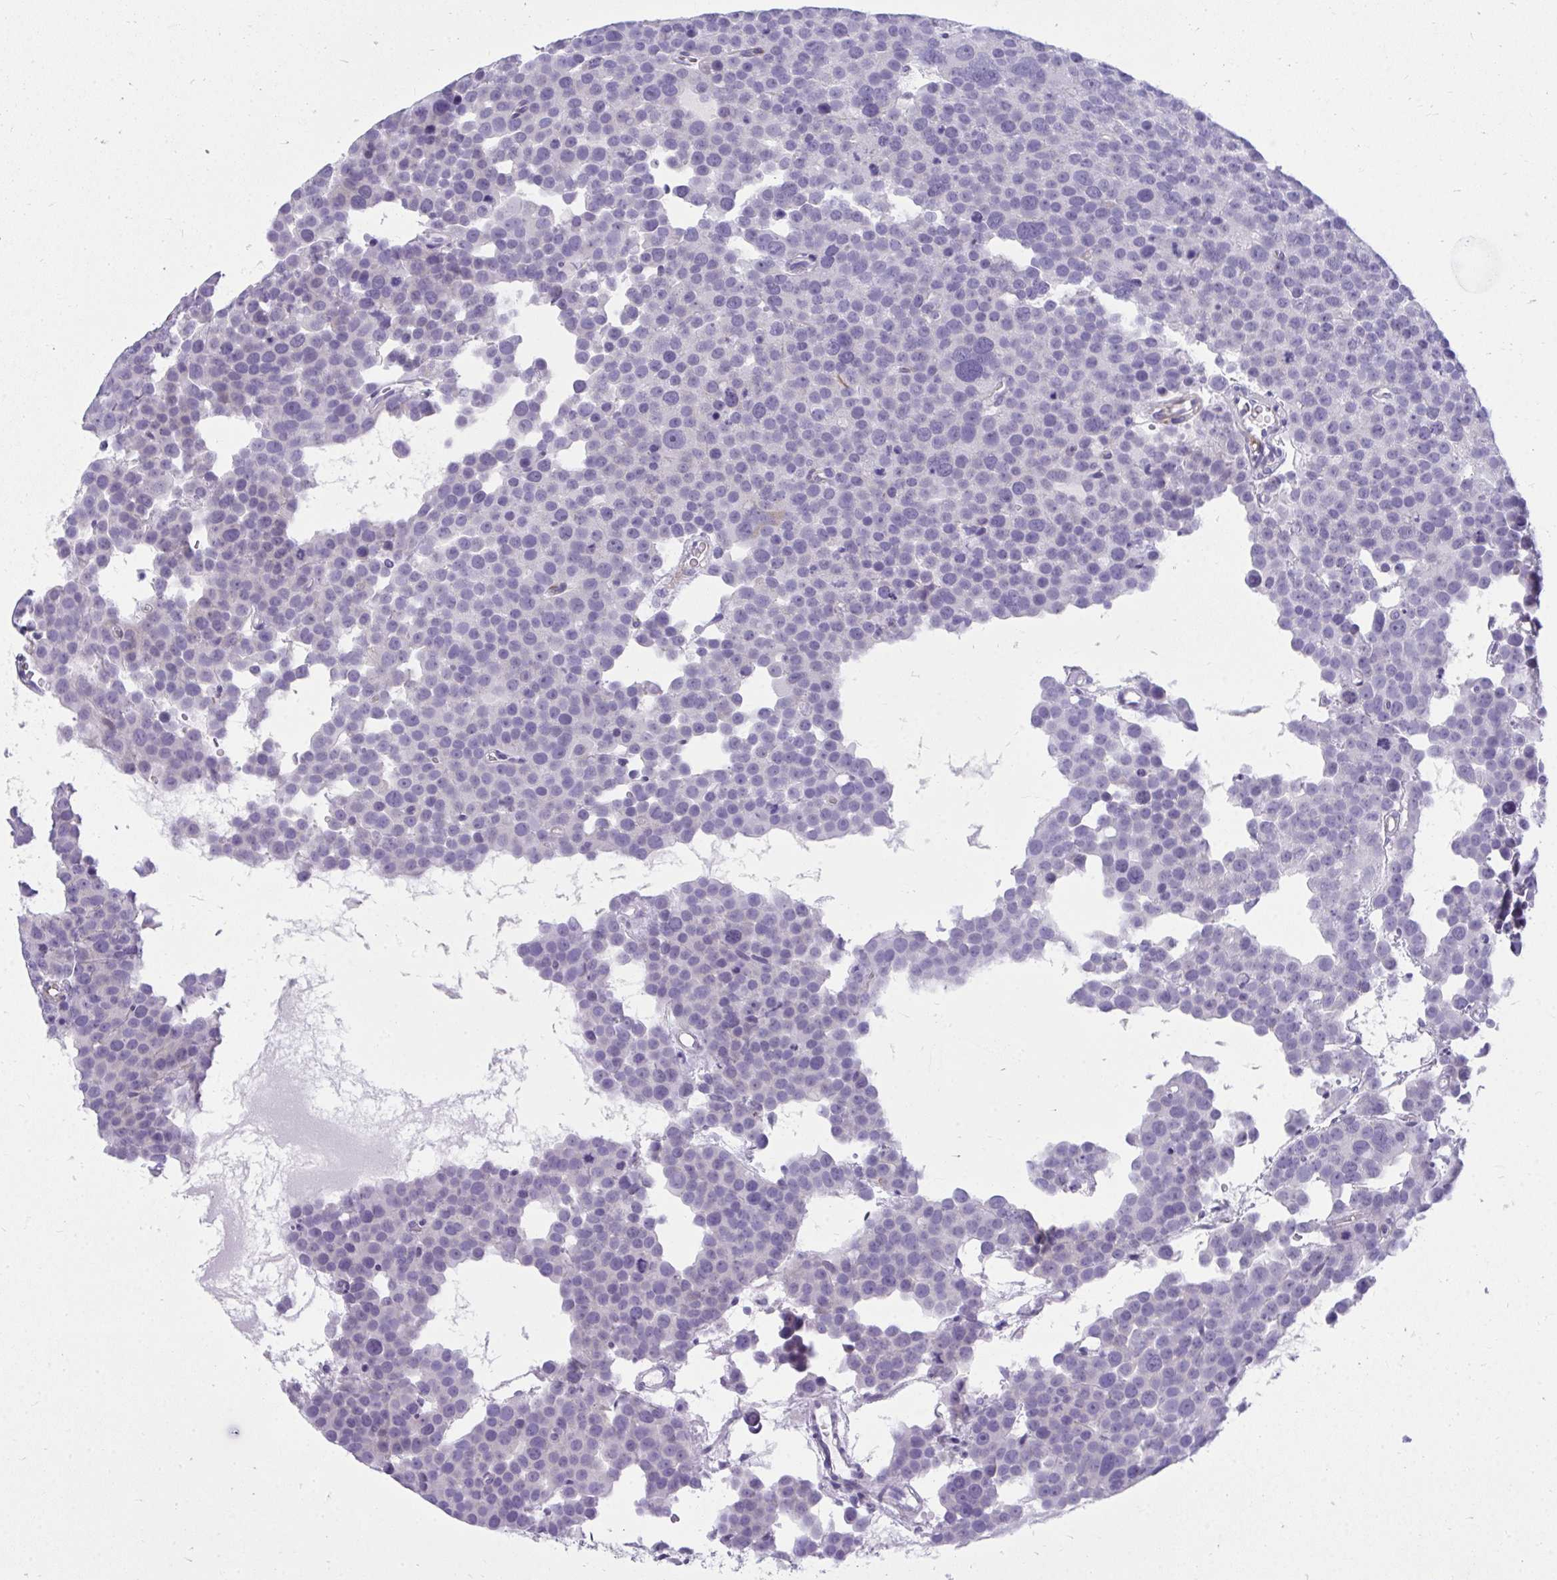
{"staining": {"intensity": "negative", "quantity": "none", "location": "none"}, "tissue": "testis cancer", "cell_type": "Tumor cells", "image_type": "cancer", "snomed": [{"axis": "morphology", "description": "Seminoma, NOS"}, {"axis": "topography", "description": "Testis"}], "caption": "IHC micrograph of human testis cancer (seminoma) stained for a protein (brown), which demonstrates no positivity in tumor cells.", "gene": "TSBP1", "patient": {"sex": "male", "age": 71}}